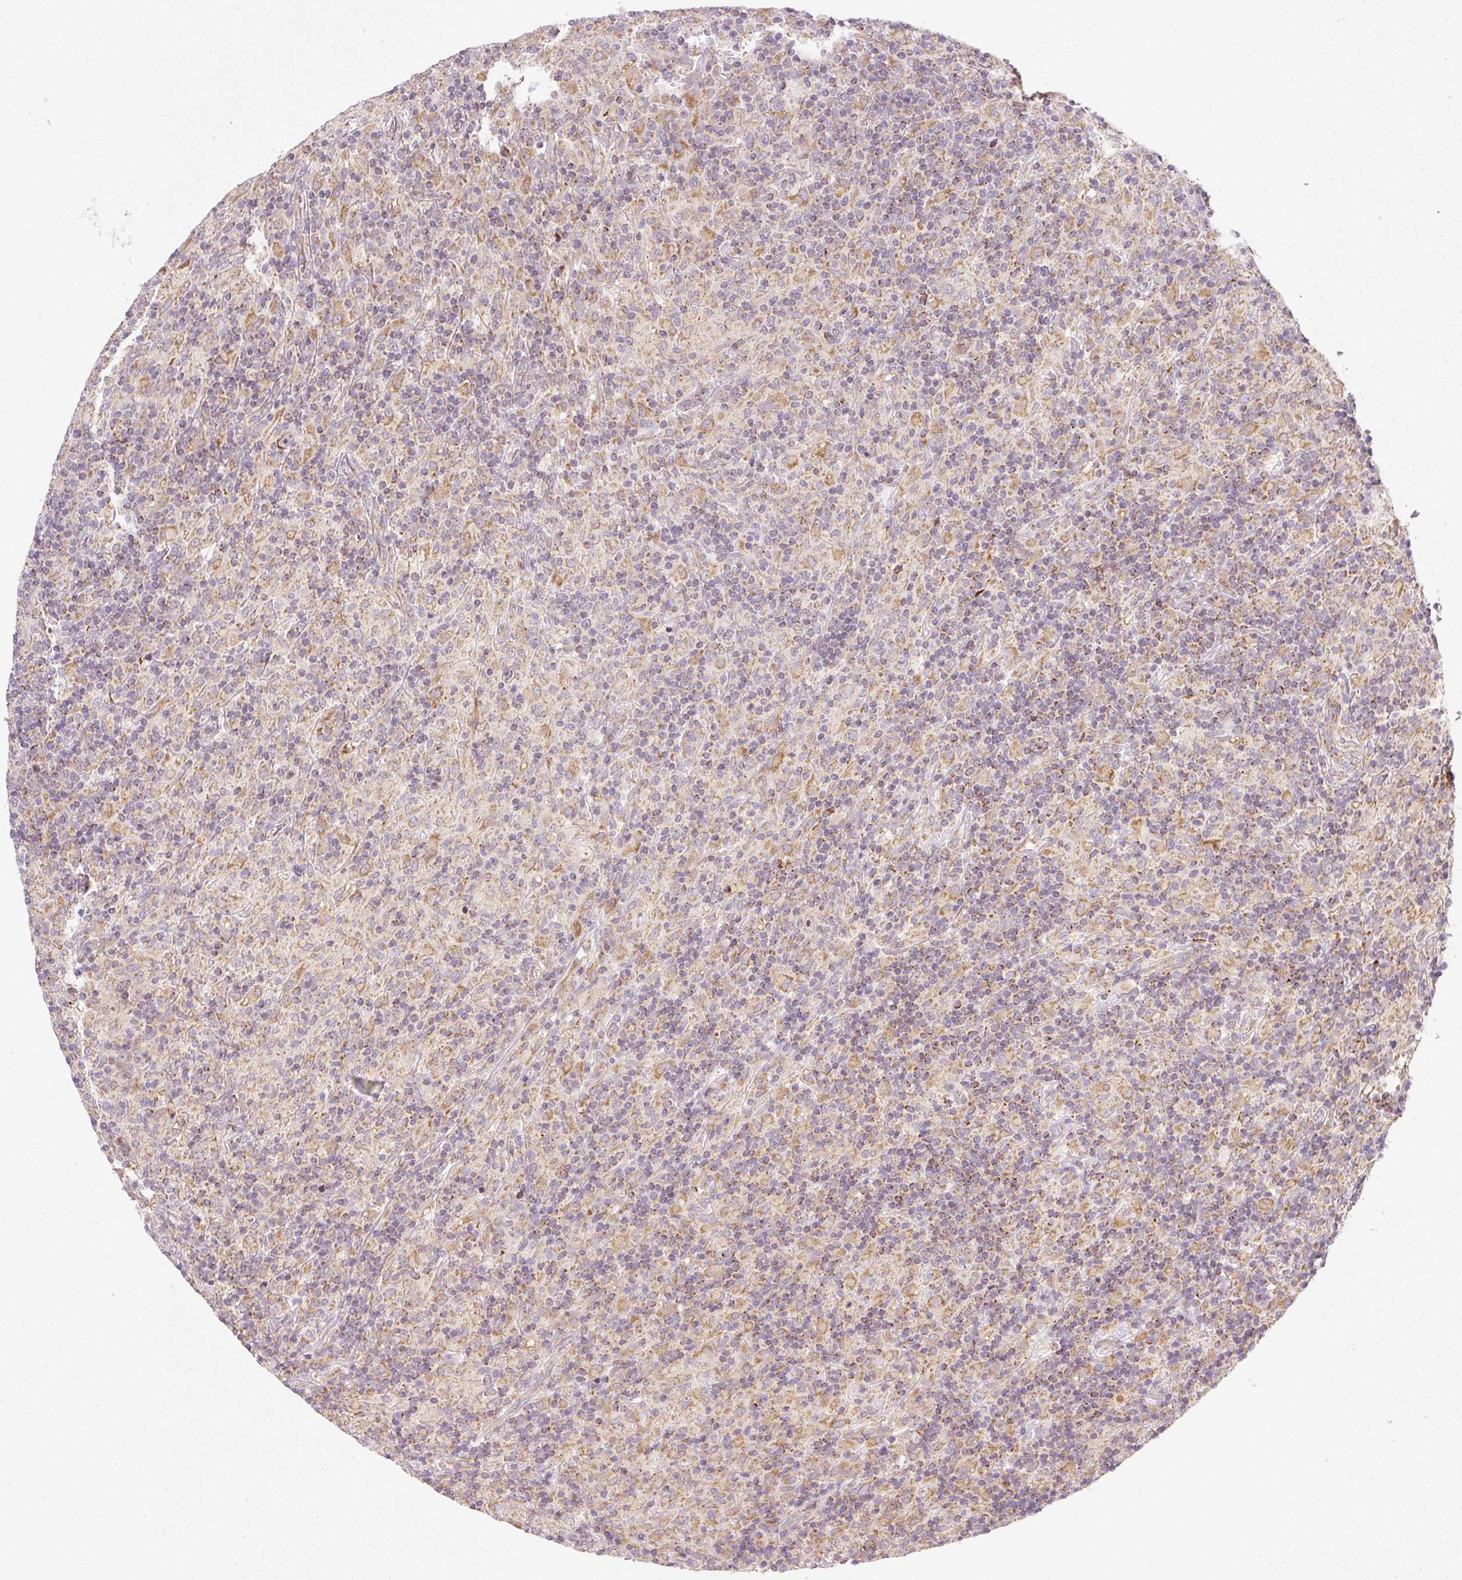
{"staining": {"intensity": "moderate", "quantity": ">75%", "location": "cytoplasmic/membranous"}, "tissue": "lymphoma", "cell_type": "Tumor cells", "image_type": "cancer", "snomed": [{"axis": "morphology", "description": "Hodgkin's disease, NOS"}, {"axis": "topography", "description": "Lymph node"}], "caption": "There is medium levels of moderate cytoplasmic/membranous staining in tumor cells of lymphoma, as demonstrated by immunohistochemical staining (brown color).", "gene": "FAM78B", "patient": {"sex": "male", "age": 70}}